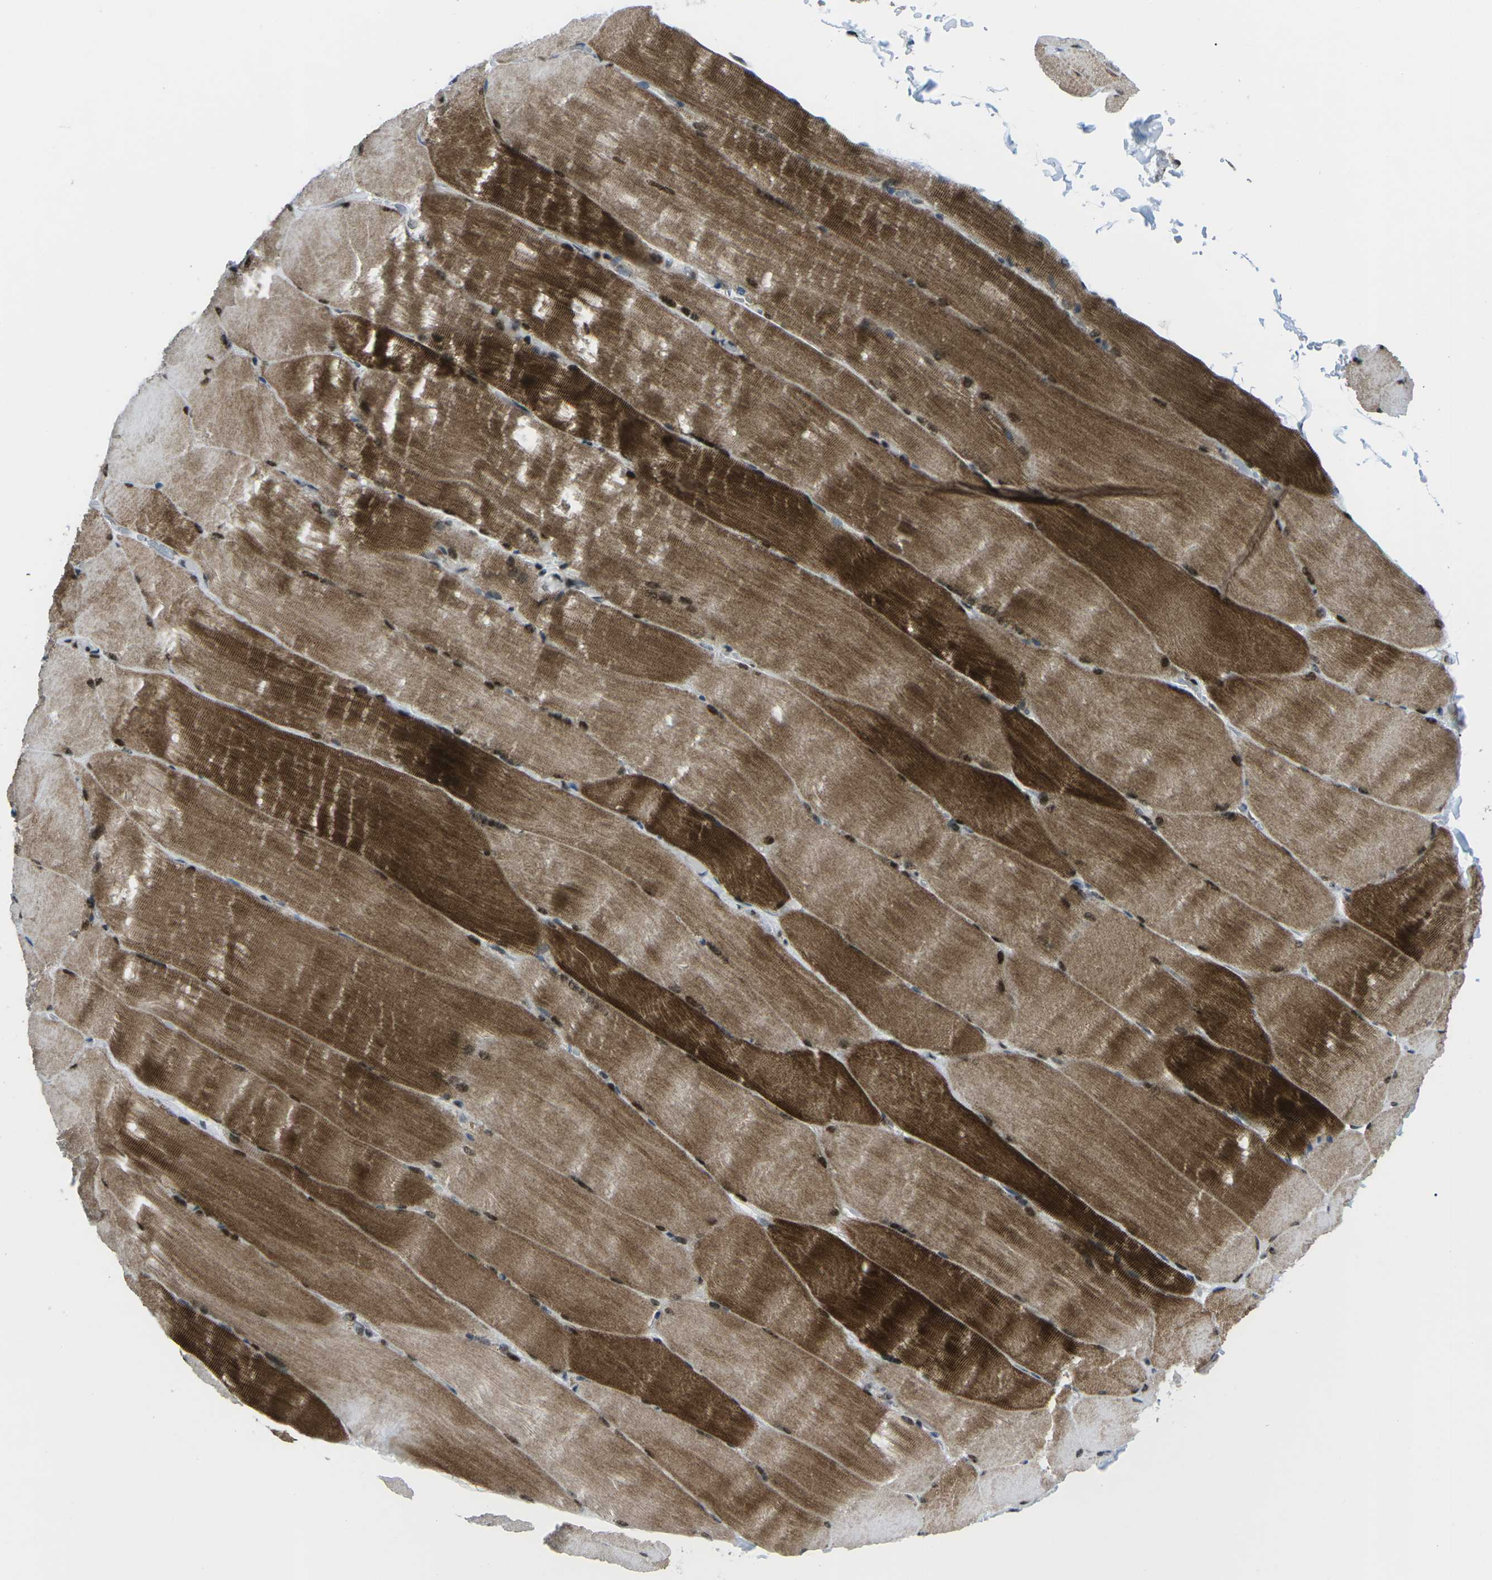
{"staining": {"intensity": "strong", "quantity": ">75%", "location": "cytoplasmic/membranous,nuclear"}, "tissue": "skeletal muscle", "cell_type": "Myocytes", "image_type": "normal", "snomed": [{"axis": "morphology", "description": "Normal tissue, NOS"}, {"axis": "topography", "description": "Skin"}, {"axis": "topography", "description": "Skeletal muscle"}], "caption": "Myocytes reveal high levels of strong cytoplasmic/membranous,nuclear positivity in approximately >75% of cells in benign human skeletal muscle.", "gene": "MBNL1", "patient": {"sex": "male", "age": 83}}